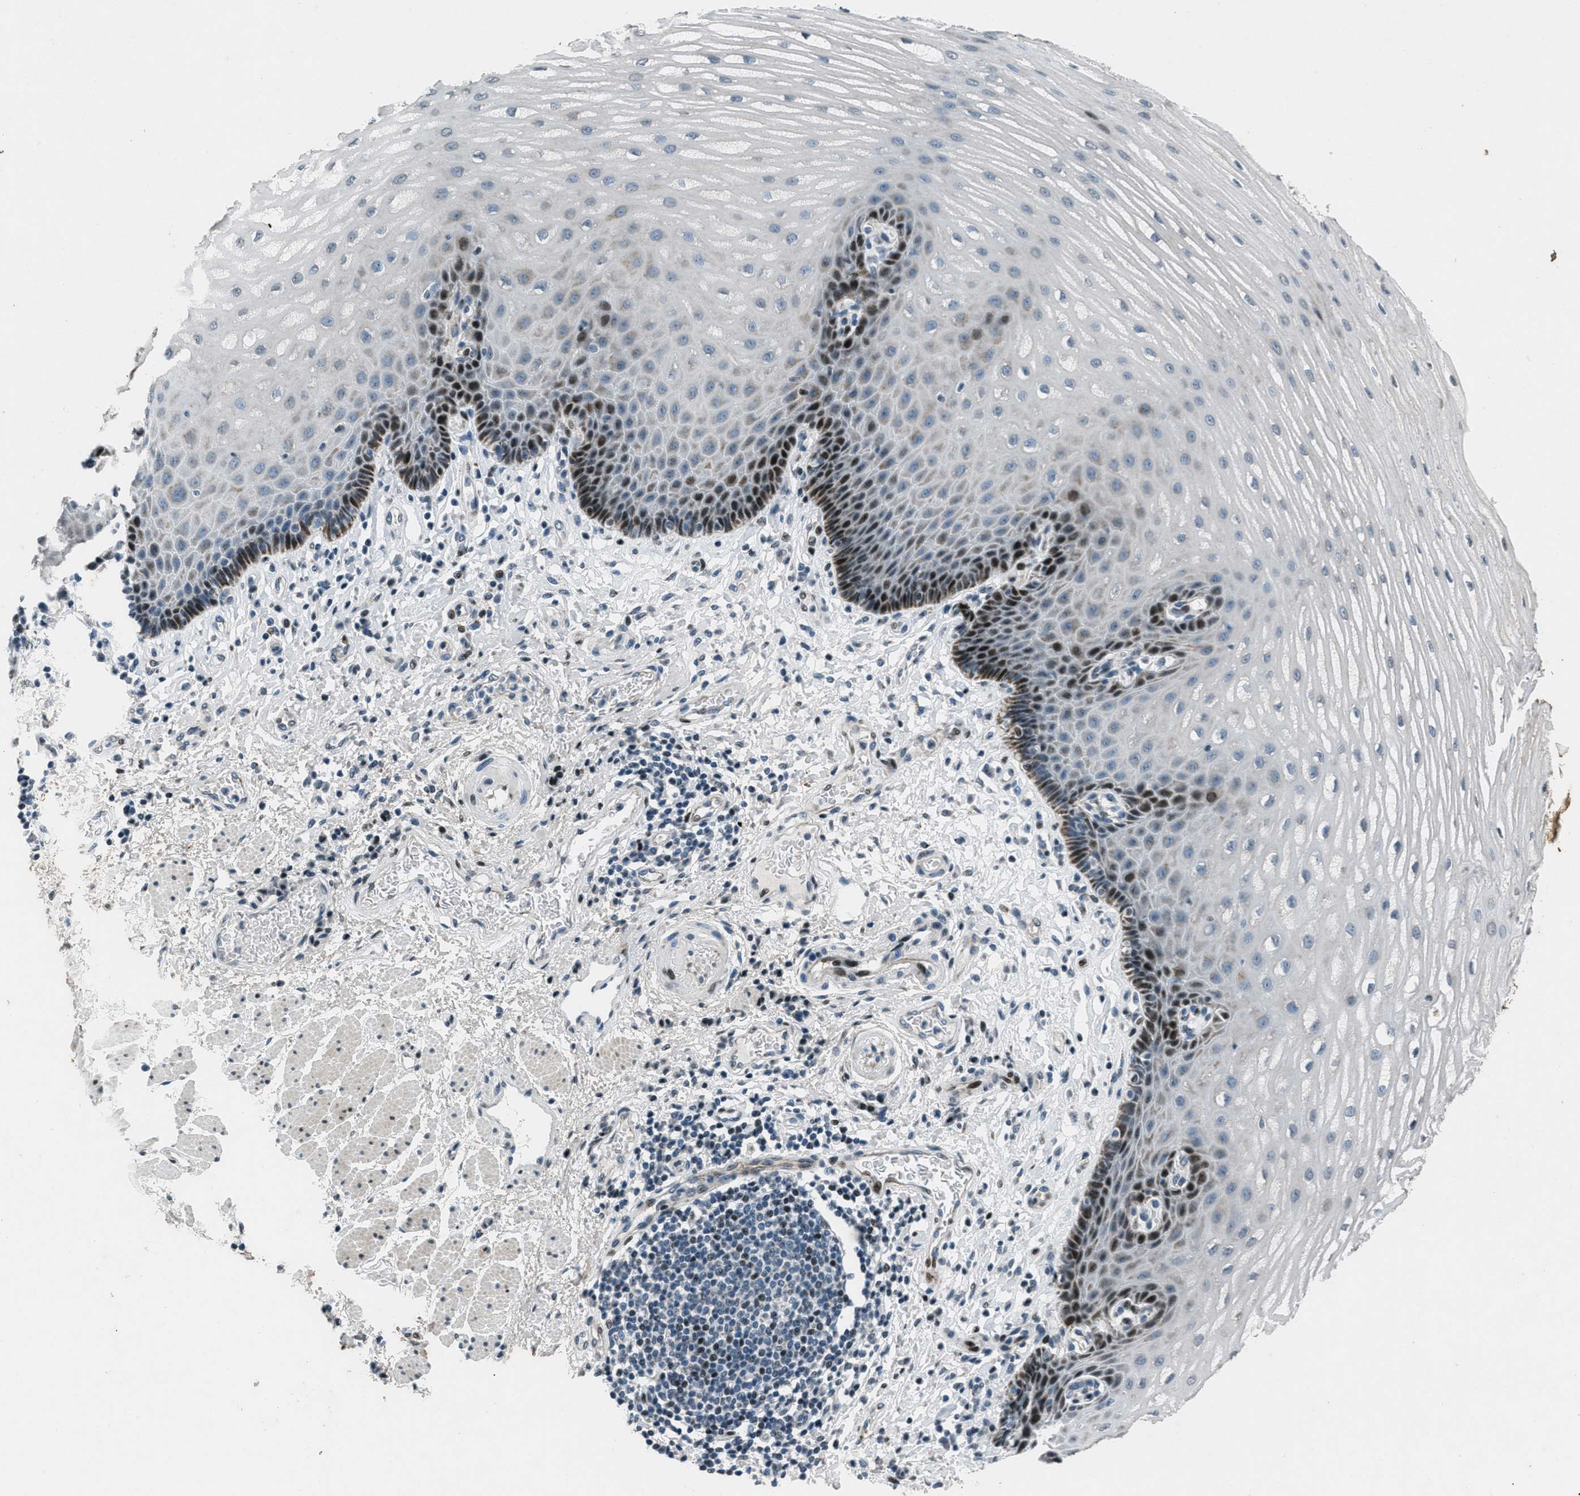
{"staining": {"intensity": "strong", "quantity": "<25%", "location": "nuclear"}, "tissue": "esophagus", "cell_type": "Squamous epithelial cells", "image_type": "normal", "snomed": [{"axis": "morphology", "description": "Normal tissue, NOS"}, {"axis": "topography", "description": "Esophagus"}], "caption": "This is an image of immunohistochemistry staining of benign esophagus, which shows strong positivity in the nuclear of squamous epithelial cells.", "gene": "GPC6", "patient": {"sex": "male", "age": 54}}